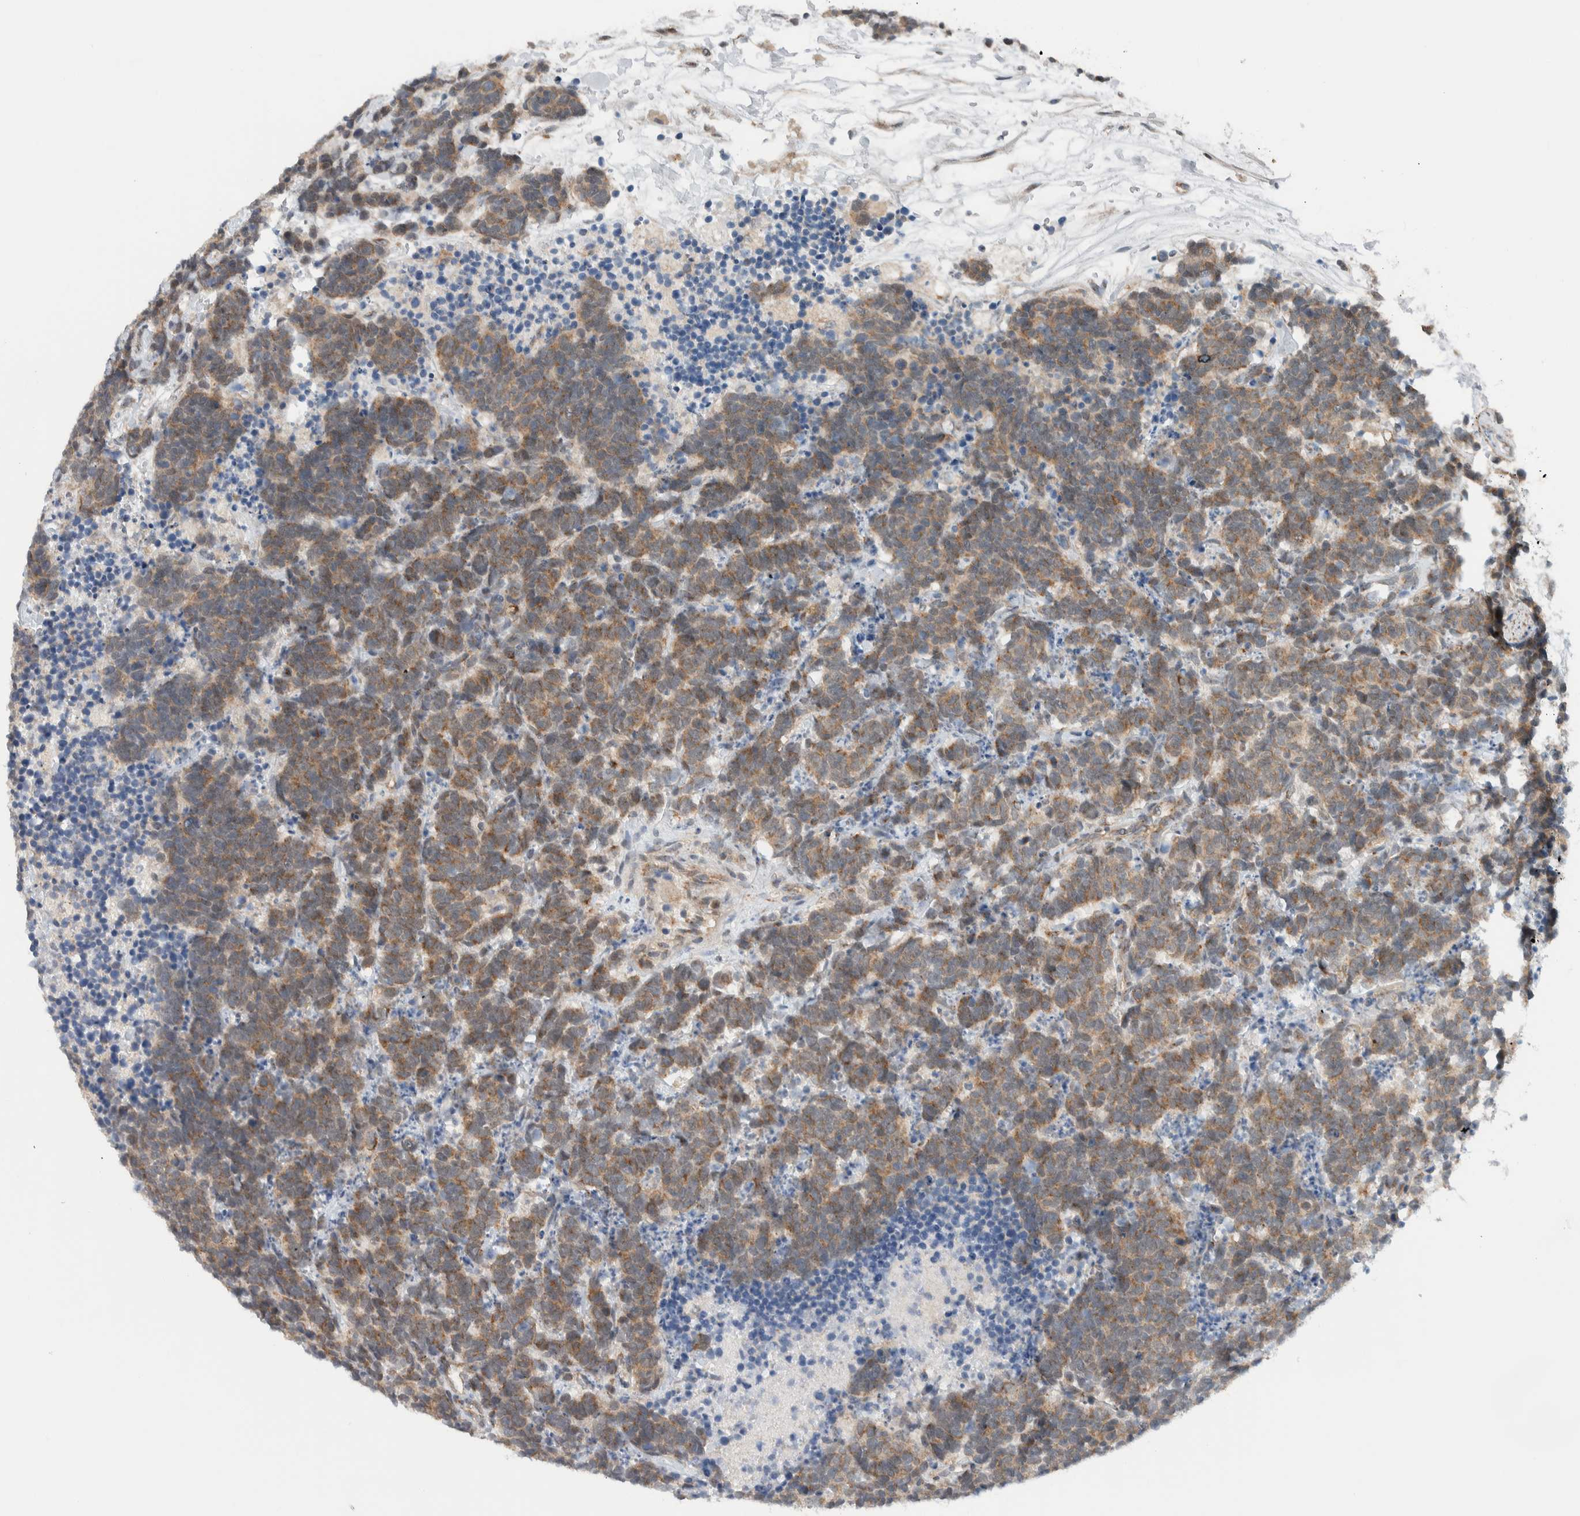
{"staining": {"intensity": "moderate", "quantity": ">75%", "location": "cytoplasmic/membranous"}, "tissue": "carcinoid", "cell_type": "Tumor cells", "image_type": "cancer", "snomed": [{"axis": "morphology", "description": "Carcinoma, NOS"}, {"axis": "morphology", "description": "Carcinoid, malignant, NOS"}, {"axis": "topography", "description": "Urinary bladder"}], "caption": "Immunohistochemistry image of neoplastic tissue: human carcinoid stained using immunohistochemistry displays medium levels of moderate protein expression localized specifically in the cytoplasmic/membranous of tumor cells, appearing as a cytoplasmic/membranous brown color.", "gene": "RERE", "patient": {"sex": "male", "age": 57}}